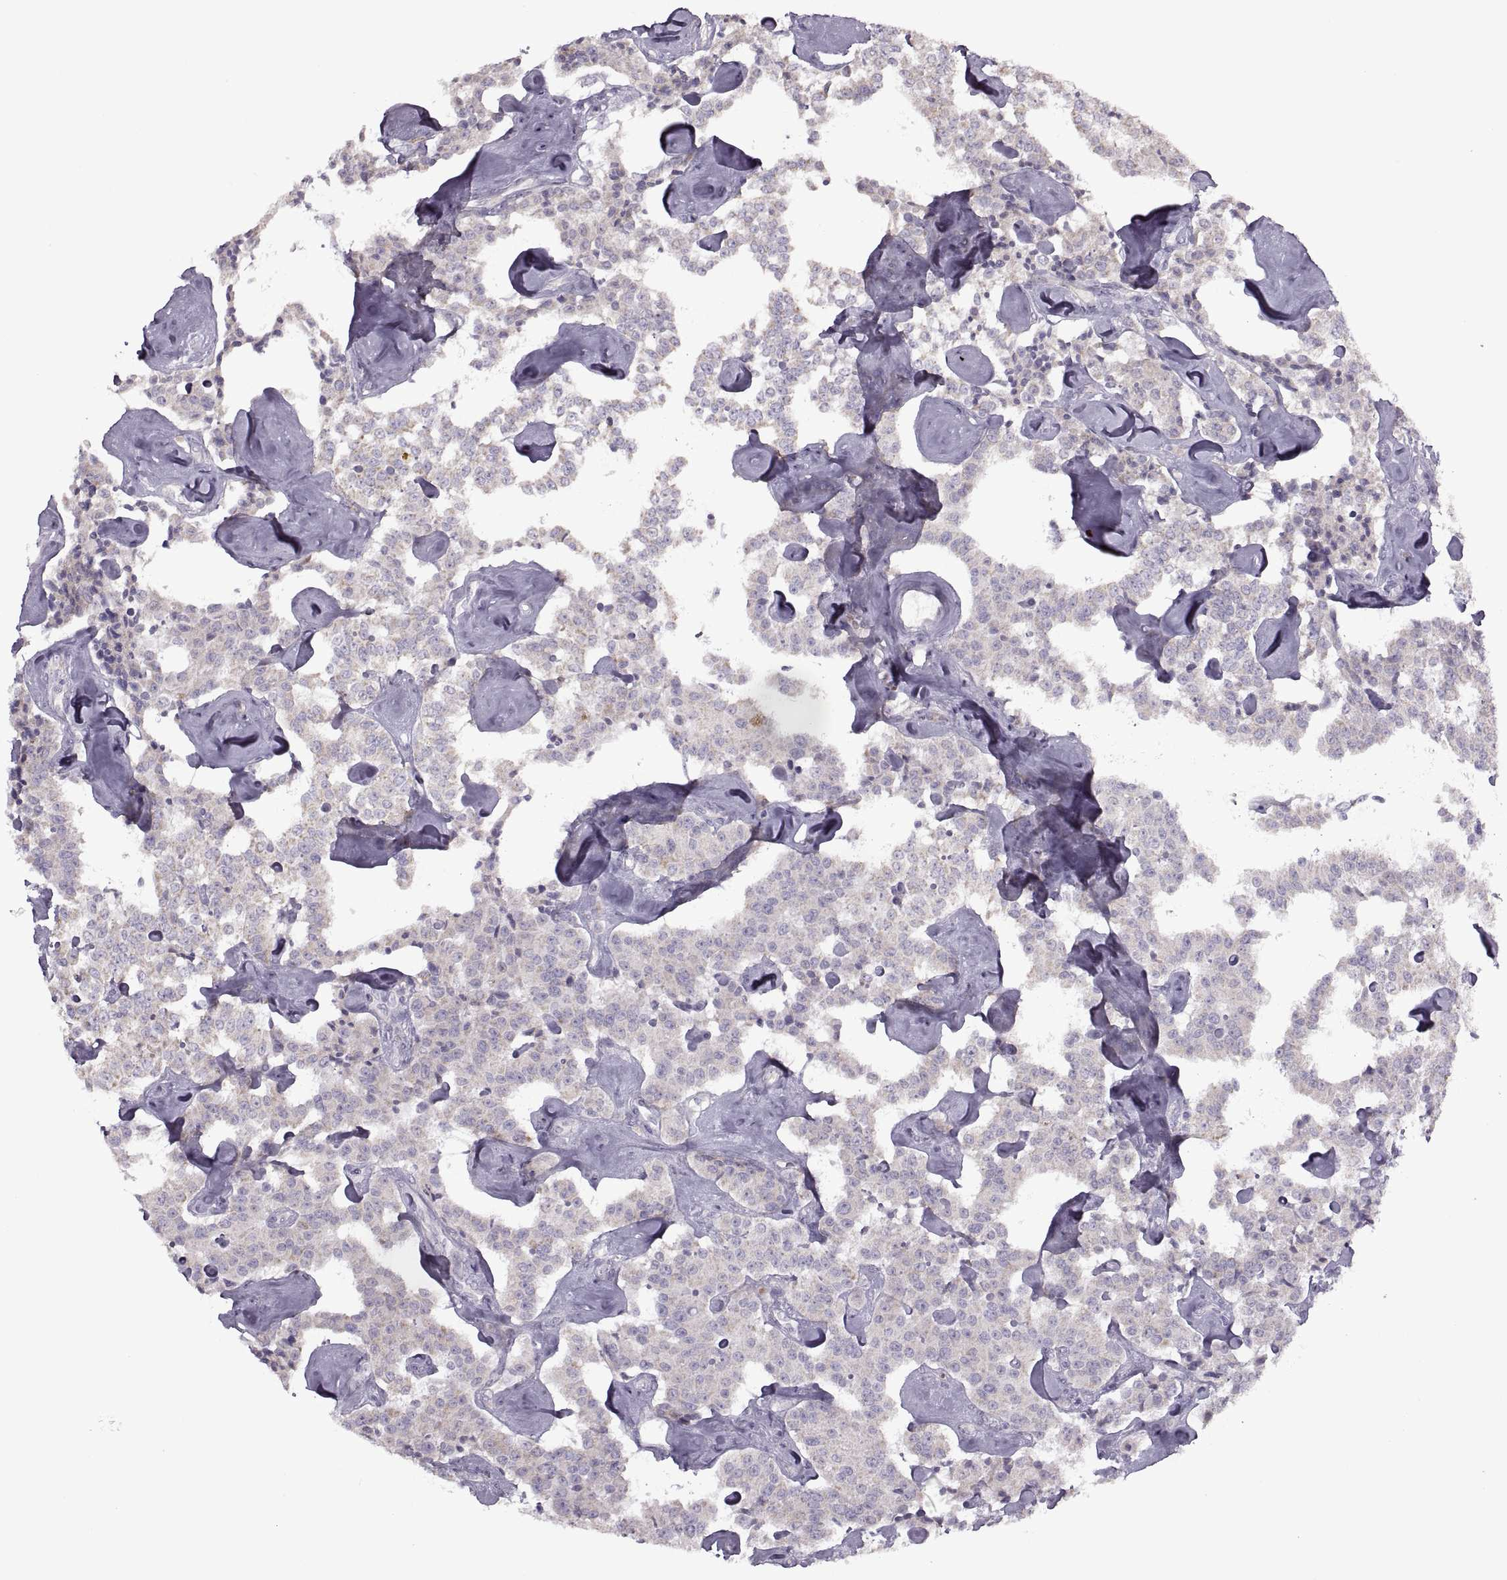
{"staining": {"intensity": "weak", "quantity": "25%-75%", "location": "cytoplasmic/membranous"}, "tissue": "carcinoid", "cell_type": "Tumor cells", "image_type": "cancer", "snomed": [{"axis": "morphology", "description": "Carcinoid, malignant, NOS"}, {"axis": "topography", "description": "Pancreas"}], "caption": "Protein analysis of carcinoid tissue reveals weak cytoplasmic/membranous expression in about 25%-75% of tumor cells.", "gene": "PIERCE1", "patient": {"sex": "male", "age": 41}}